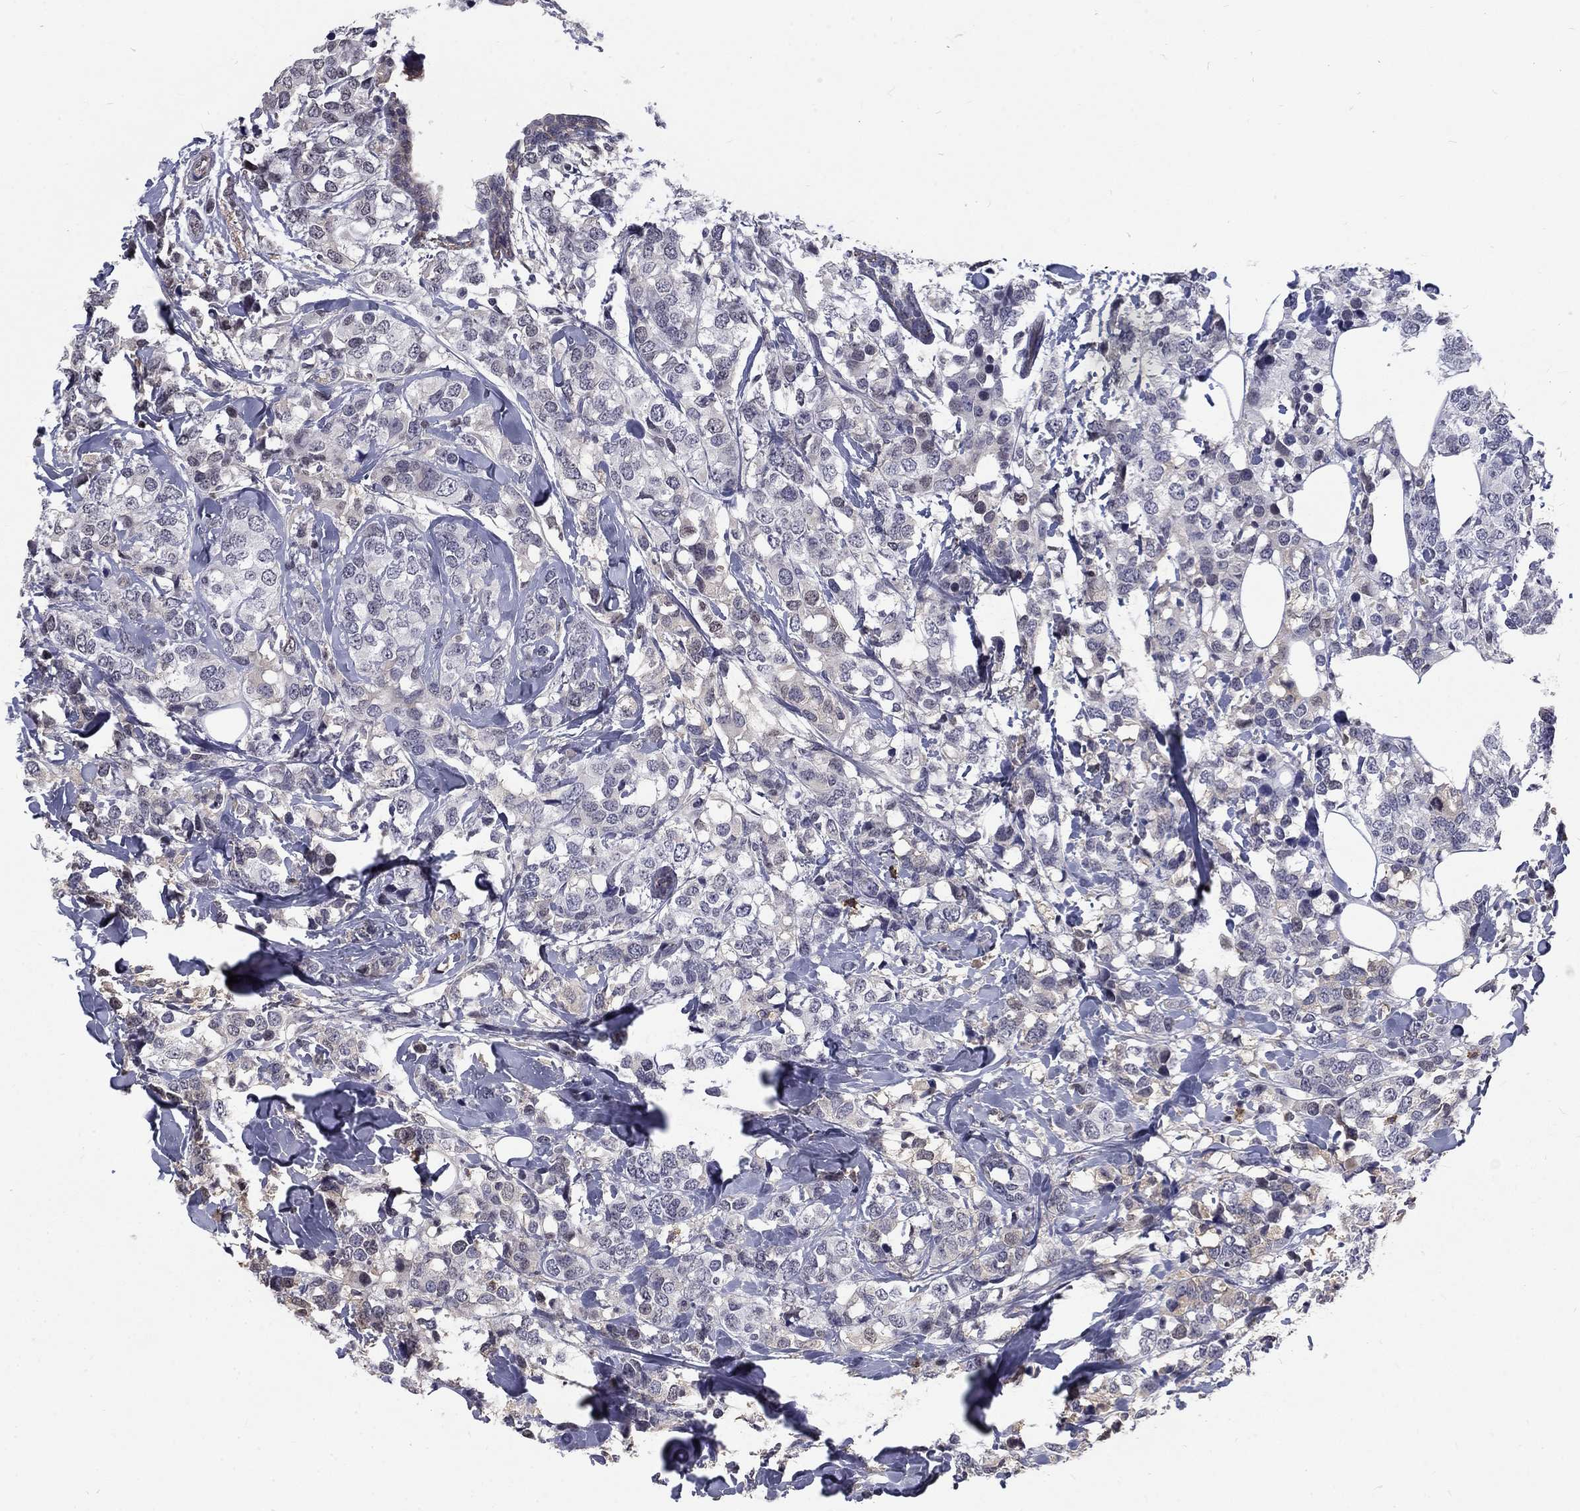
{"staining": {"intensity": "negative", "quantity": "none", "location": "none"}, "tissue": "breast cancer", "cell_type": "Tumor cells", "image_type": "cancer", "snomed": [{"axis": "morphology", "description": "Lobular carcinoma"}, {"axis": "topography", "description": "Breast"}], "caption": "There is no significant staining in tumor cells of lobular carcinoma (breast).", "gene": "EPDR1", "patient": {"sex": "female", "age": 59}}